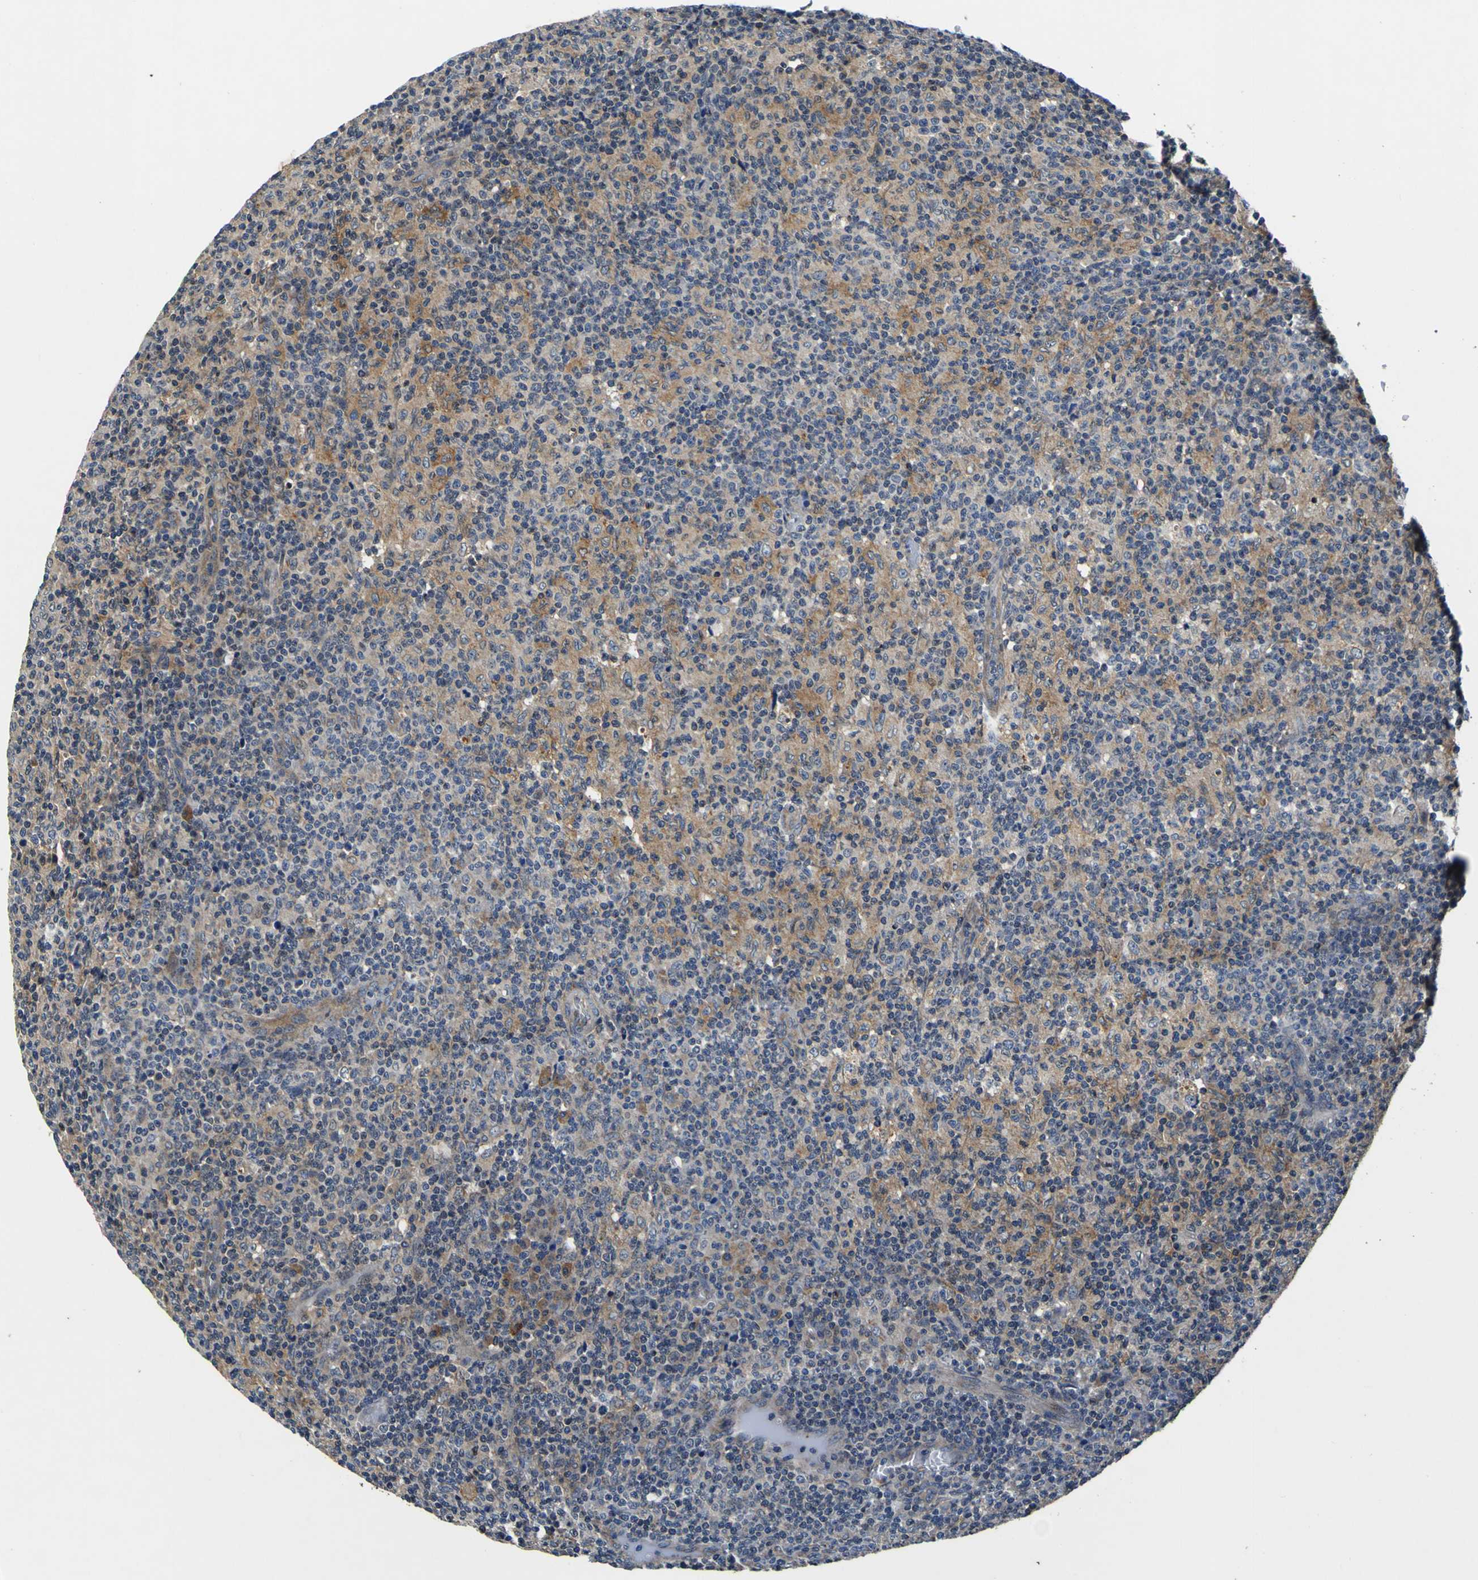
{"staining": {"intensity": "negative", "quantity": "none", "location": "none"}, "tissue": "lymph node", "cell_type": "Non-germinal center cells", "image_type": "normal", "snomed": [{"axis": "morphology", "description": "Normal tissue, NOS"}, {"axis": "morphology", "description": "Inflammation, NOS"}, {"axis": "topography", "description": "Lymph node"}], "caption": "Immunohistochemistry histopathology image of benign lymph node: lymph node stained with DAB (3,3'-diaminobenzidine) shows no significant protein positivity in non-germinal center cells.", "gene": "EPHB4", "patient": {"sex": "male", "age": 55}}